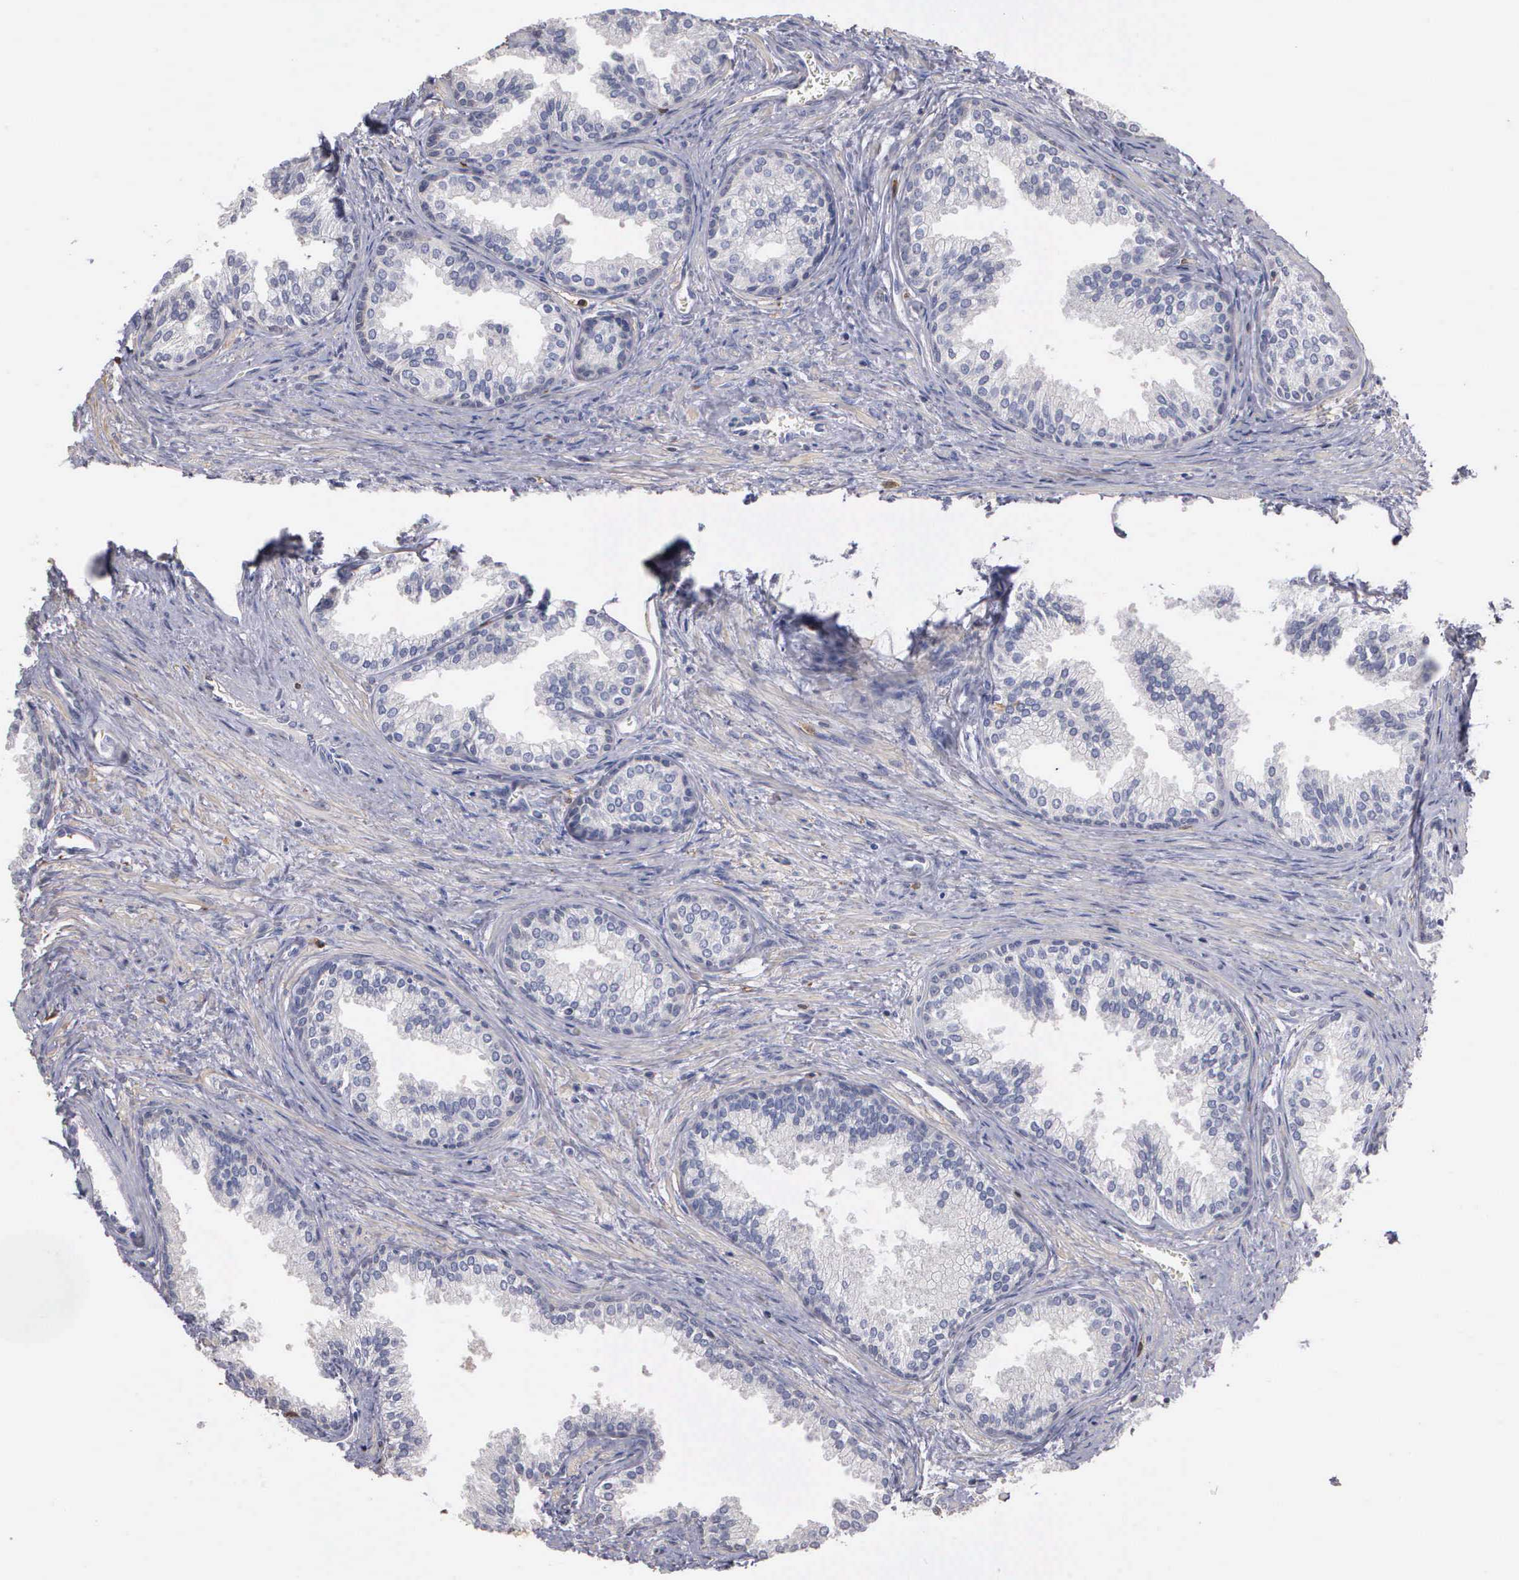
{"staining": {"intensity": "negative", "quantity": "none", "location": "none"}, "tissue": "prostate", "cell_type": "Glandular cells", "image_type": "normal", "snomed": [{"axis": "morphology", "description": "Normal tissue, NOS"}, {"axis": "topography", "description": "Prostate"}], "caption": "Immunohistochemistry micrograph of unremarkable prostate: prostate stained with DAB shows no significant protein expression in glandular cells.", "gene": "ENO3", "patient": {"sex": "male", "age": 68}}